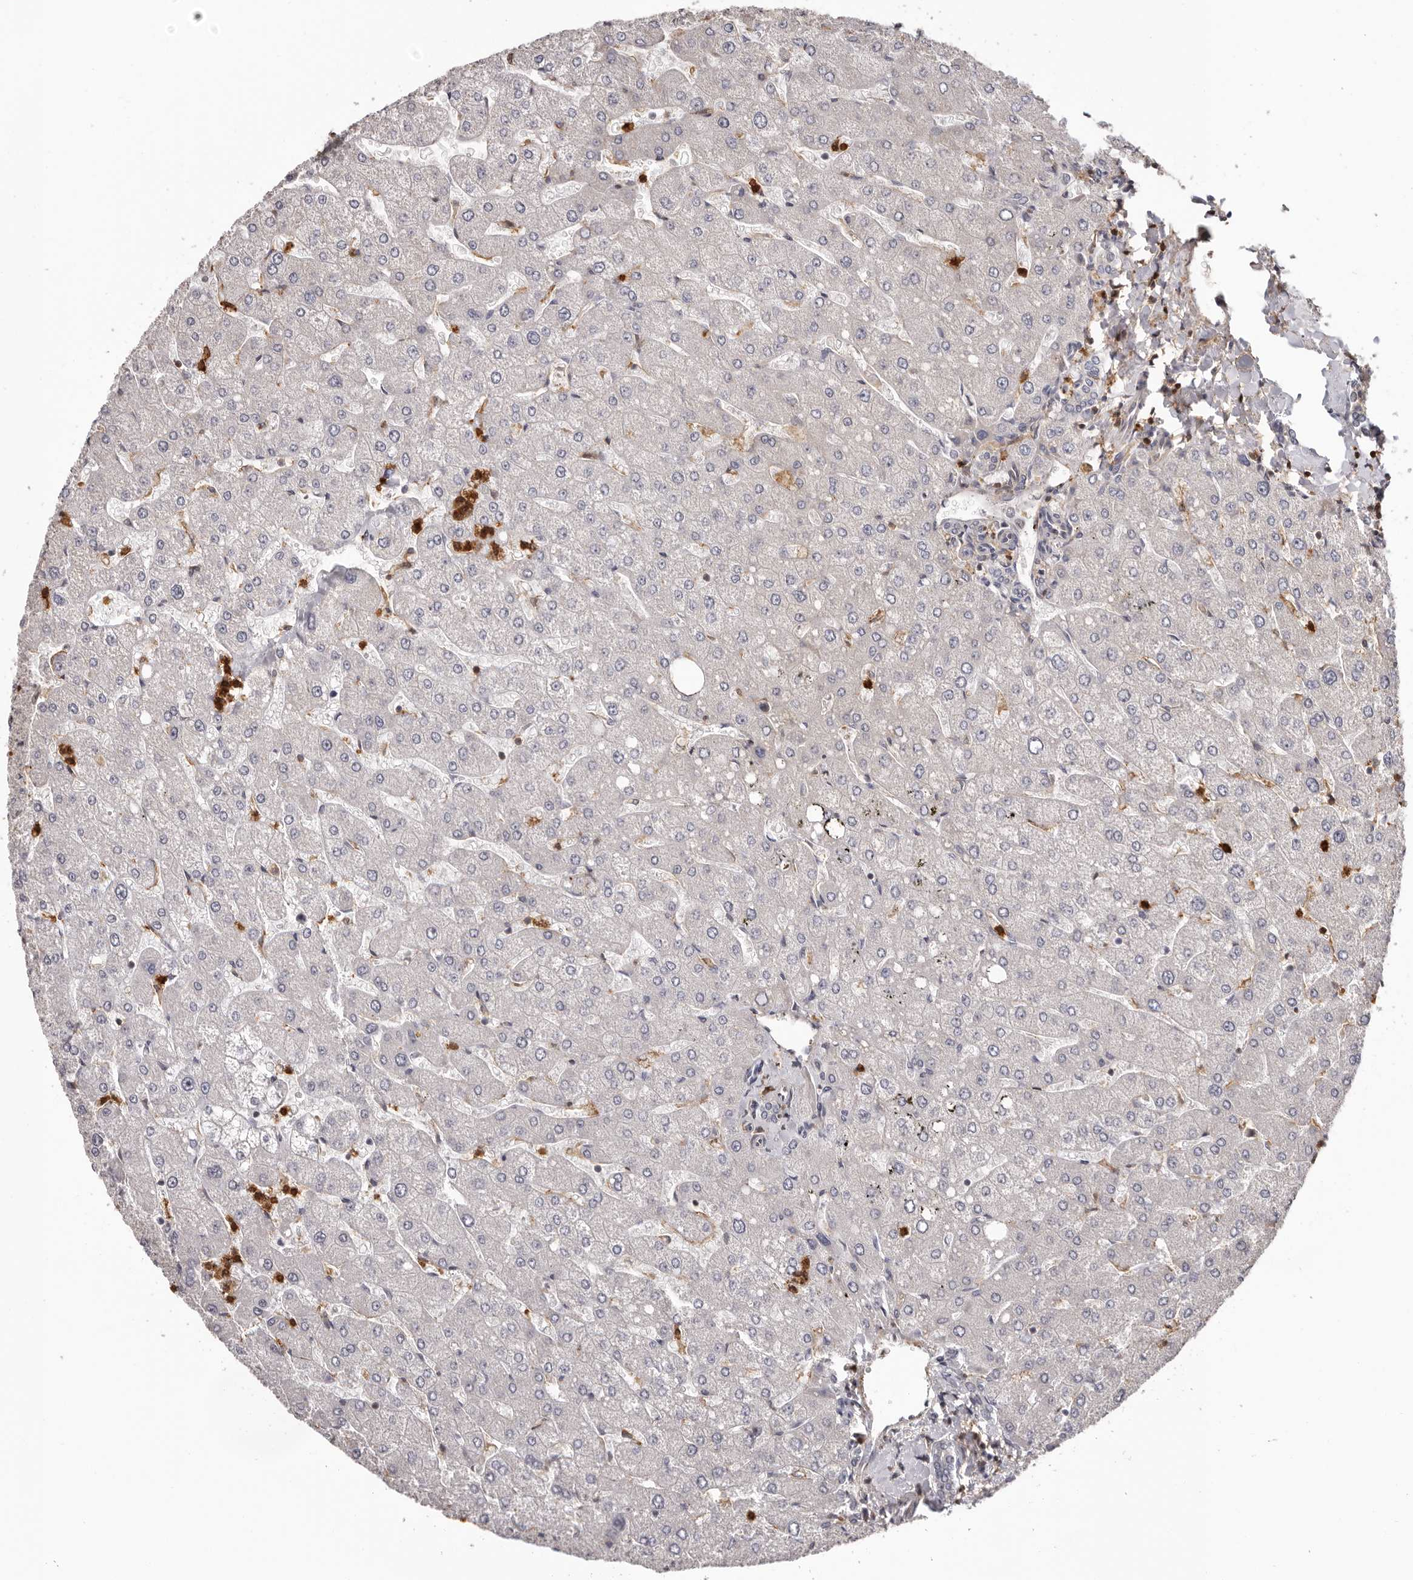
{"staining": {"intensity": "negative", "quantity": "none", "location": "none"}, "tissue": "liver", "cell_type": "Cholangiocytes", "image_type": "normal", "snomed": [{"axis": "morphology", "description": "Normal tissue, NOS"}, {"axis": "topography", "description": "Liver"}], "caption": "Immunohistochemistry (IHC) histopathology image of benign liver: liver stained with DAB reveals no significant protein expression in cholangiocytes.", "gene": "PRR12", "patient": {"sex": "male", "age": 55}}